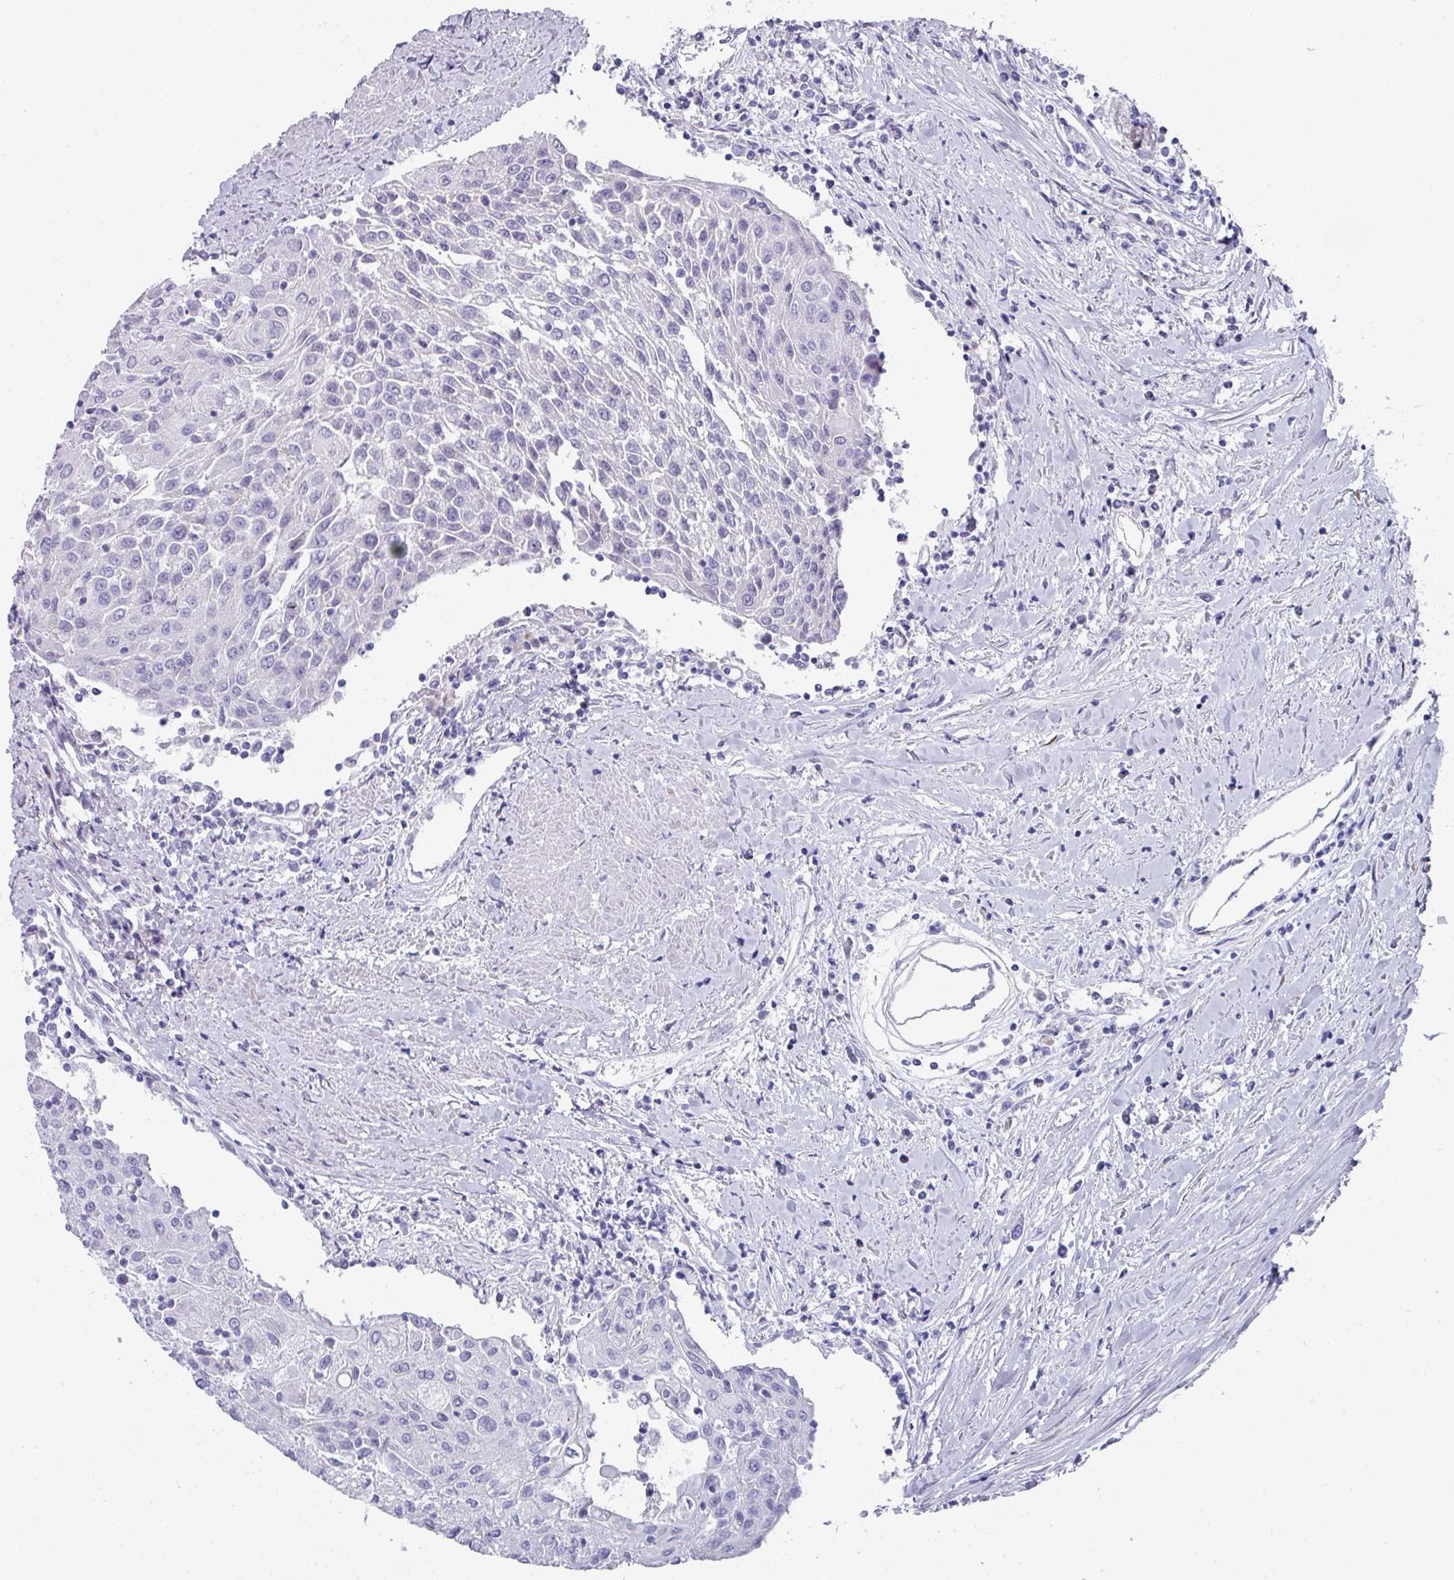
{"staining": {"intensity": "negative", "quantity": "none", "location": "none"}, "tissue": "urothelial cancer", "cell_type": "Tumor cells", "image_type": "cancer", "snomed": [{"axis": "morphology", "description": "Urothelial carcinoma, High grade"}, {"axis": "topography", "description": "Urinary bladder"}], "caption": "This is an IHC histopathology image of human urothelial cancer. There is no expression in tumor cells.", "gene": "PEX10", "patient": {"sex": "female", "age": 85}}